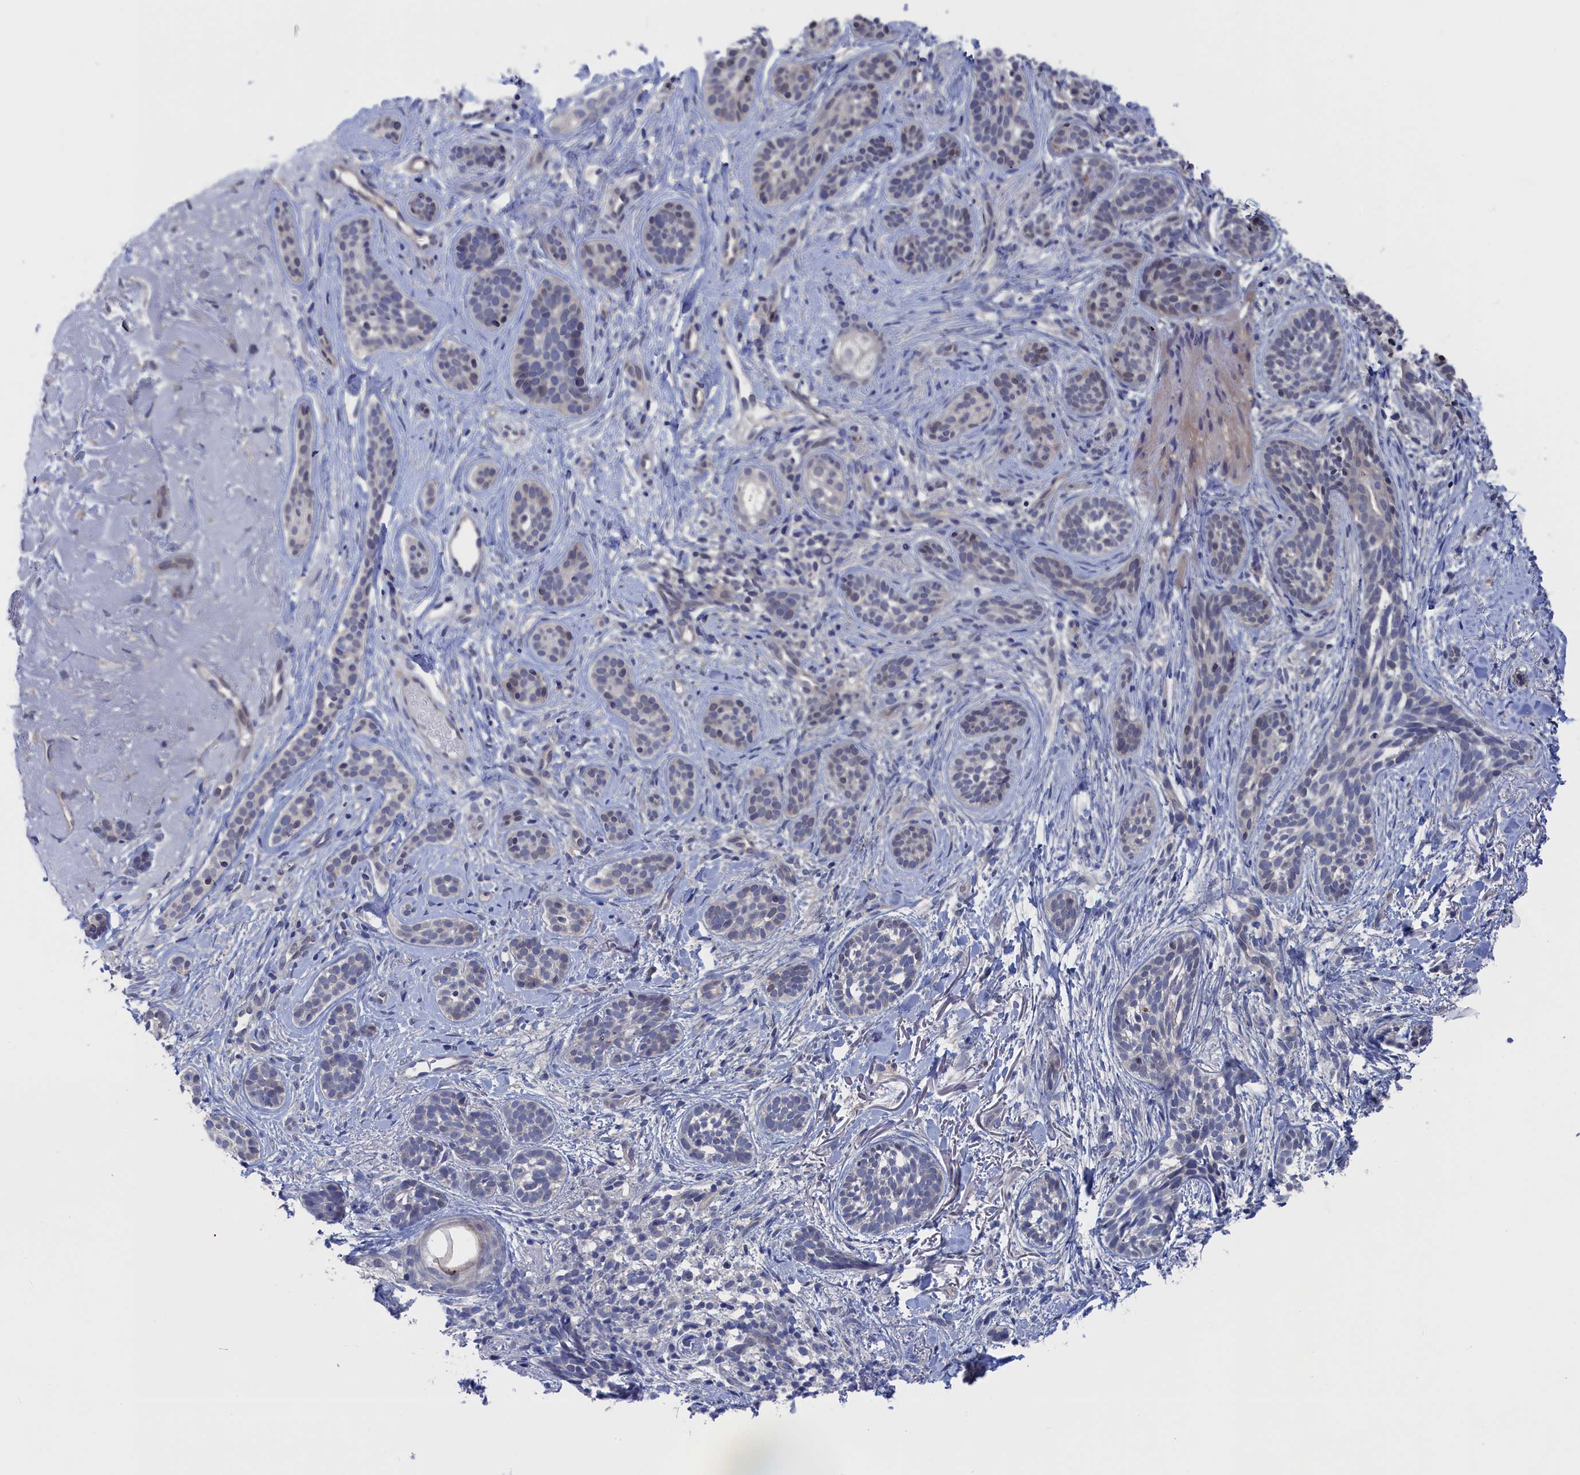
{"staining": {"intensity": "negative", "quantity": "none", "location": "none"}, "tissue": "skin cancer", "cell_type": "Tumor cells", "image_type": "cancer", "snomed": [{"axis": "morphology", "description": "Basal cell carcinoma"}, {"axis": "topography", "description": "Skin"}], "caption": "High magnification brightfield microscopy of skin basal cell carcinoma stained with DAB (brown) and counterstained with hematoxylin (blue): tumor cells show no significant staining.", "gene": "NUTF2", "patient": {"sex": "male", "age": 71}}